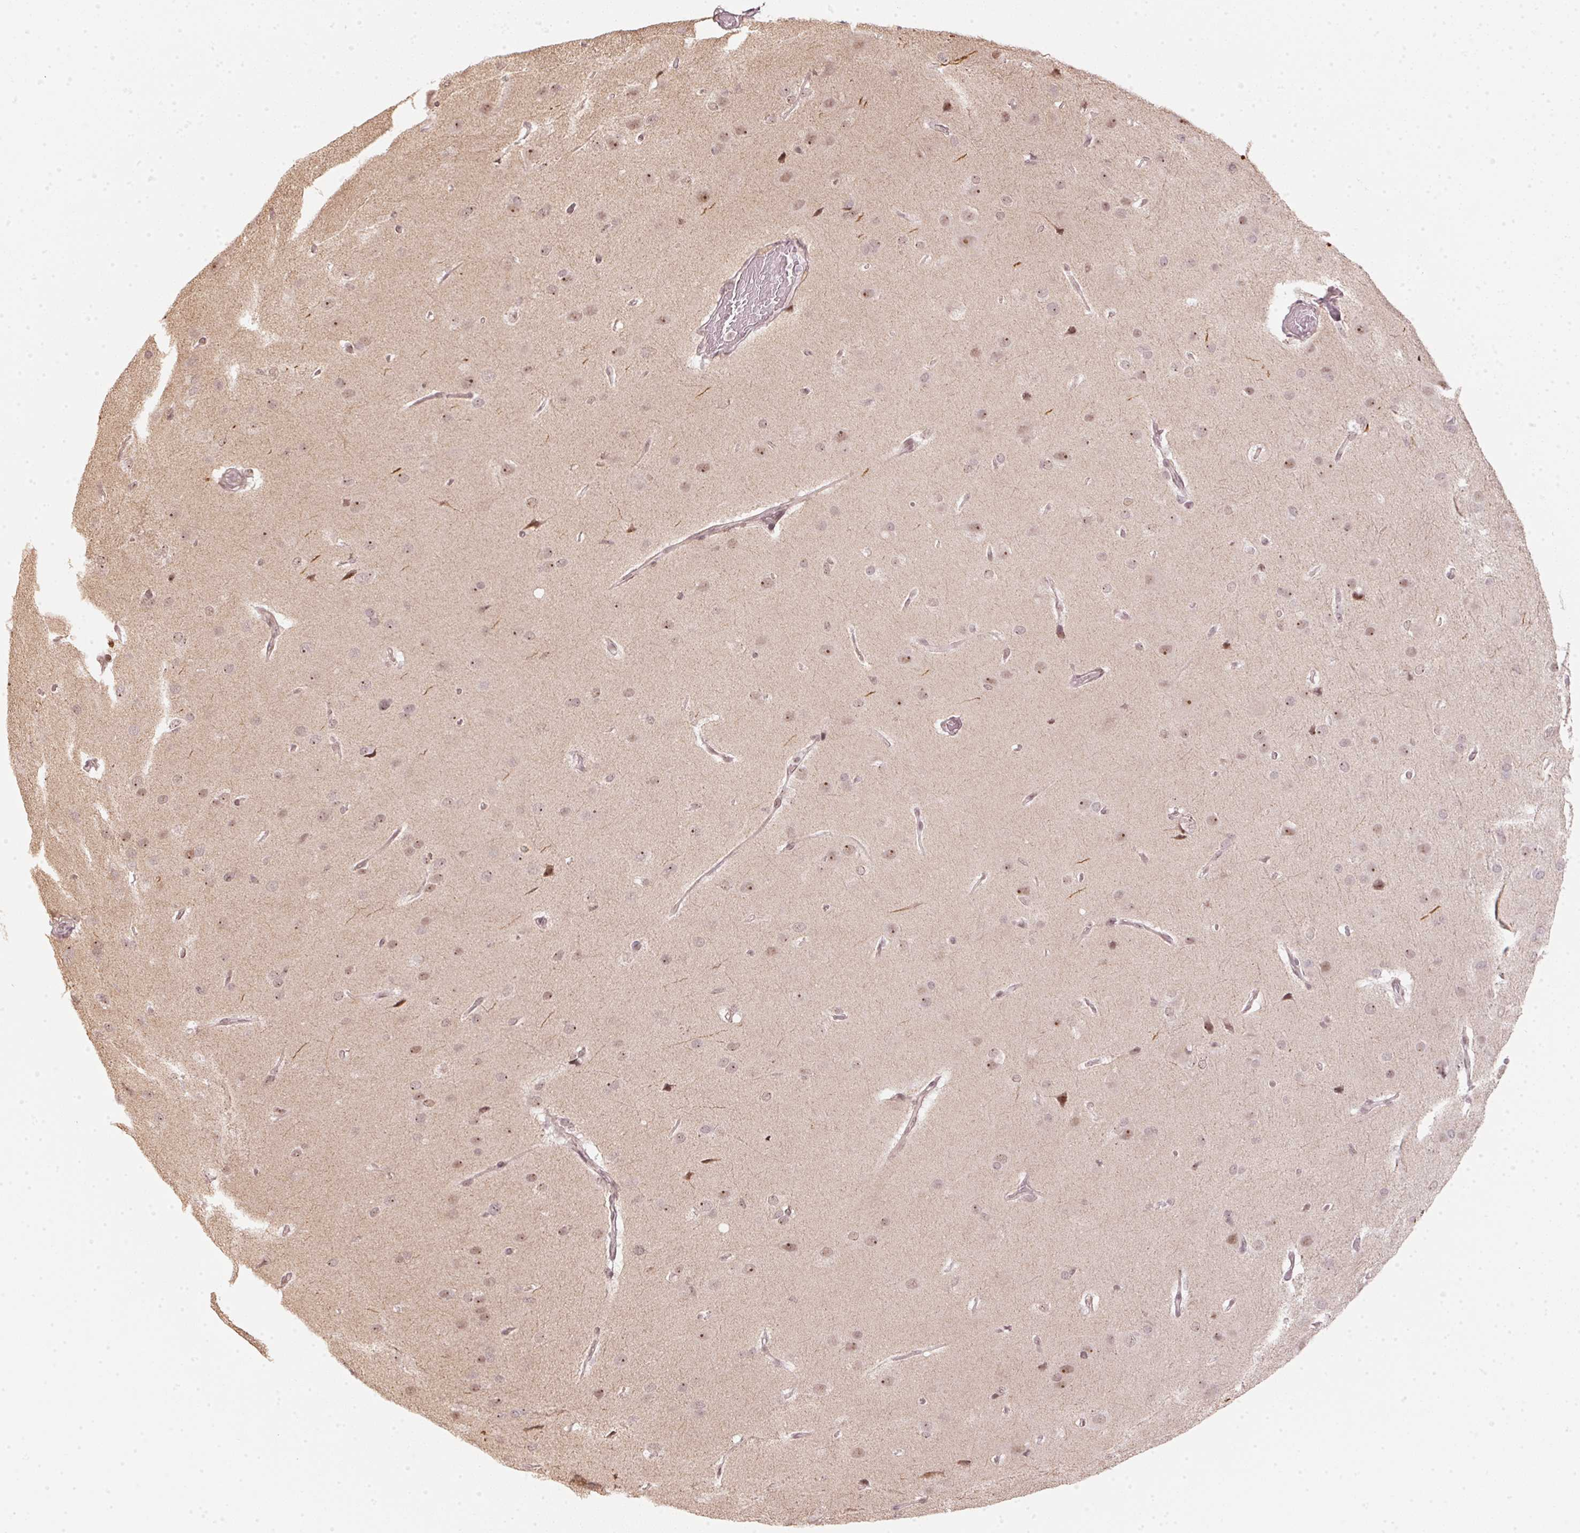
{"staining": {"intensity": "moderate", "quantity": ">75%", "location": "nuclear"}, "tissue": "glioma", "cell_type": "Tumor cells", "image_type": "cancer", "snomed": [{"axis": "morphology", "description": "Glioma, malignant, High grade"}, {"axis": "topography", "description": "Brain"}], "caption": "Moderate nuclear positivity is appreciated in approximately >75% of tumor cells in glioma.", "gene": "KAT6A", "patient": {"sex": "male", "age": 53}}